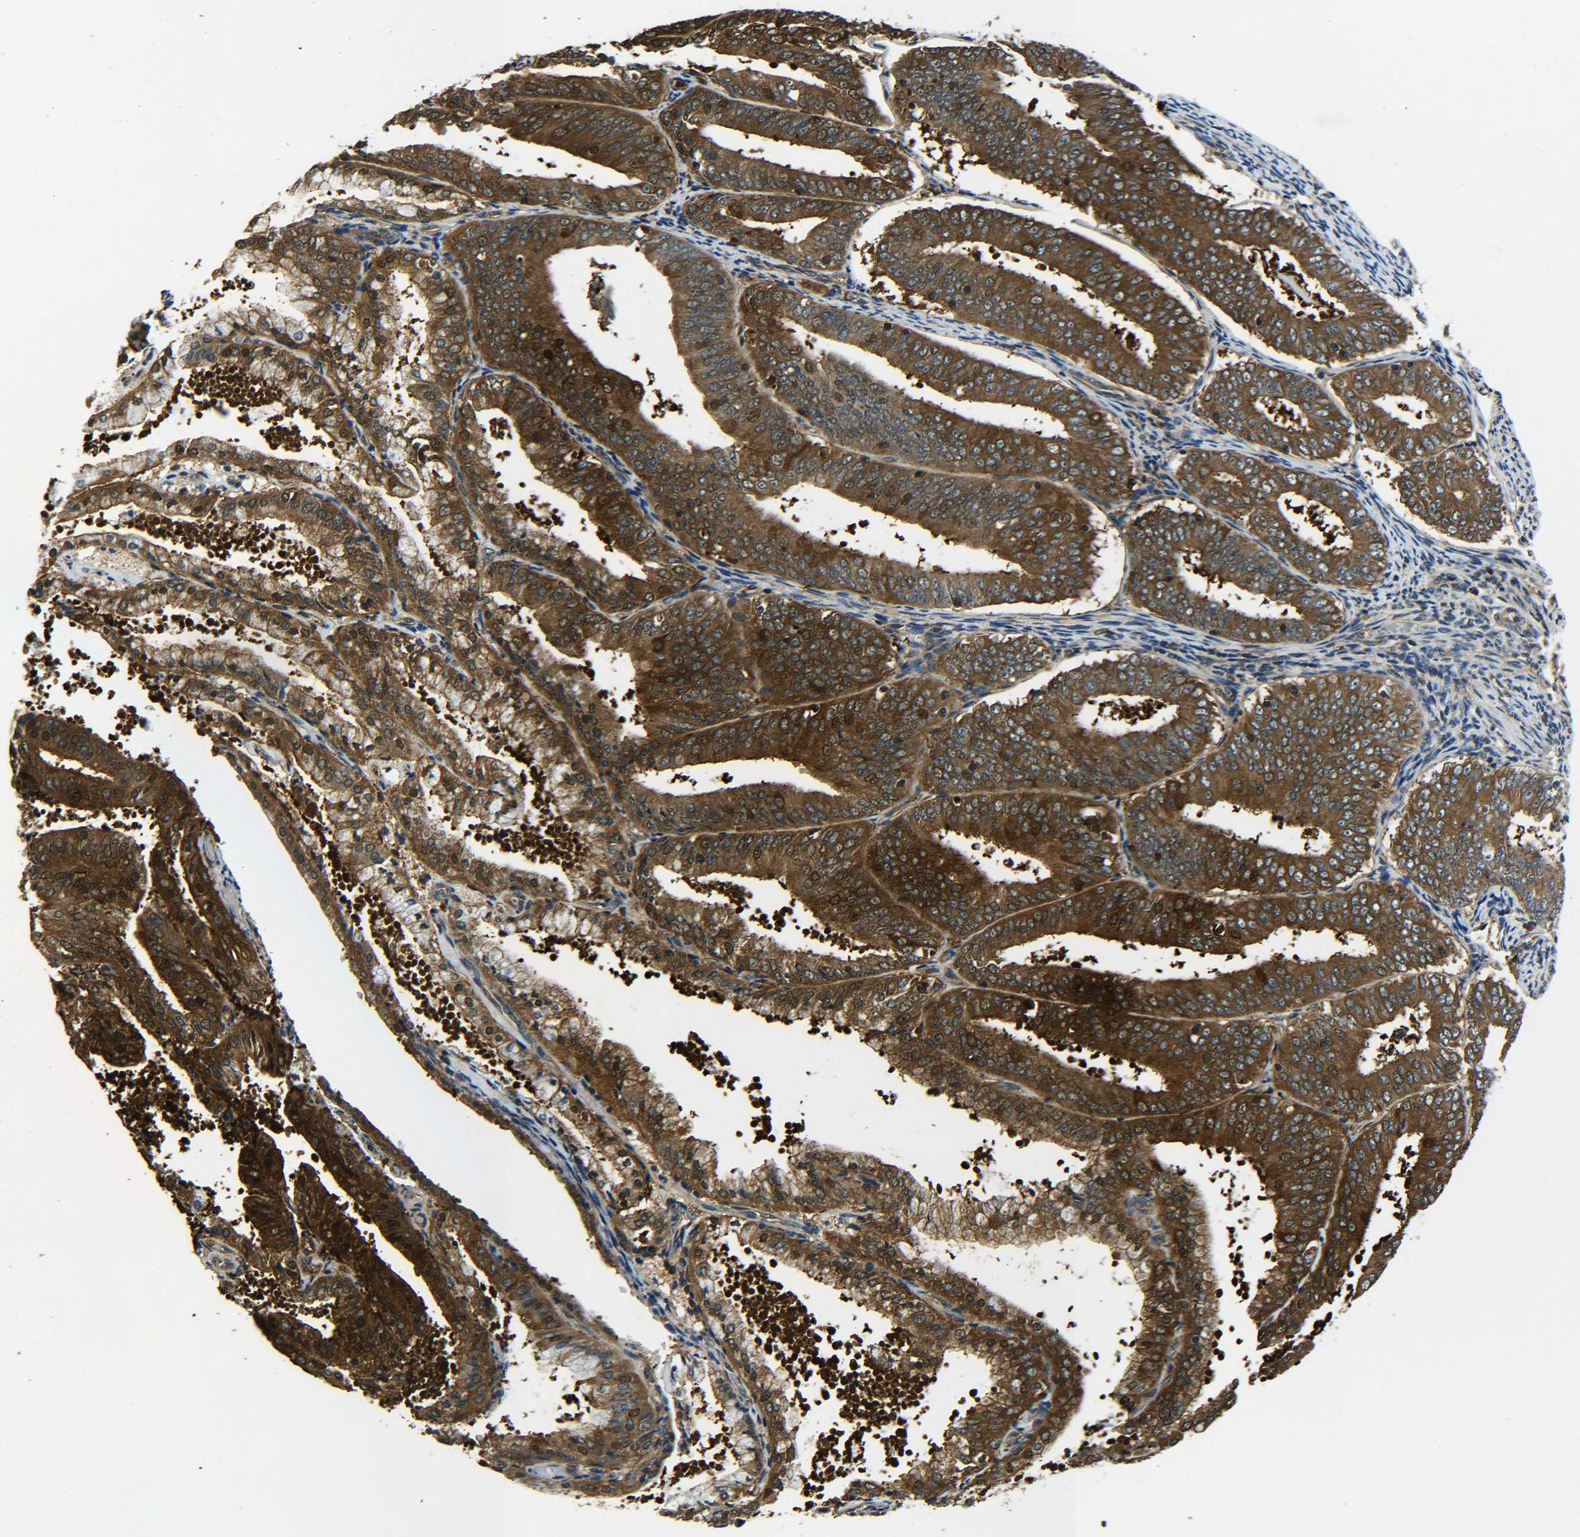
{"staining": {"intensity": "strong", "quantity": ">75%", "location": "cytoplasmic/membranous,nuclear"}, "tissue": "endometrial cancer", "cell_type": "Tumor cells", "image_type": "cancer", "snomed": [{"axis": "morphology", "description": "Adenocarcinoma, NOS"}, {"axis": "topography", "description": "Endometrium"}], "caption": "Approximately >75% of tumor cells in human endometrial cancer (adenocarcinoma) reveal strong cytoplasmic/membranous and nuclear protein staining as visualized by brown immunohistochemical staining.", "gene": "PREB", "patient": {"sex": "female", "age": 63}}